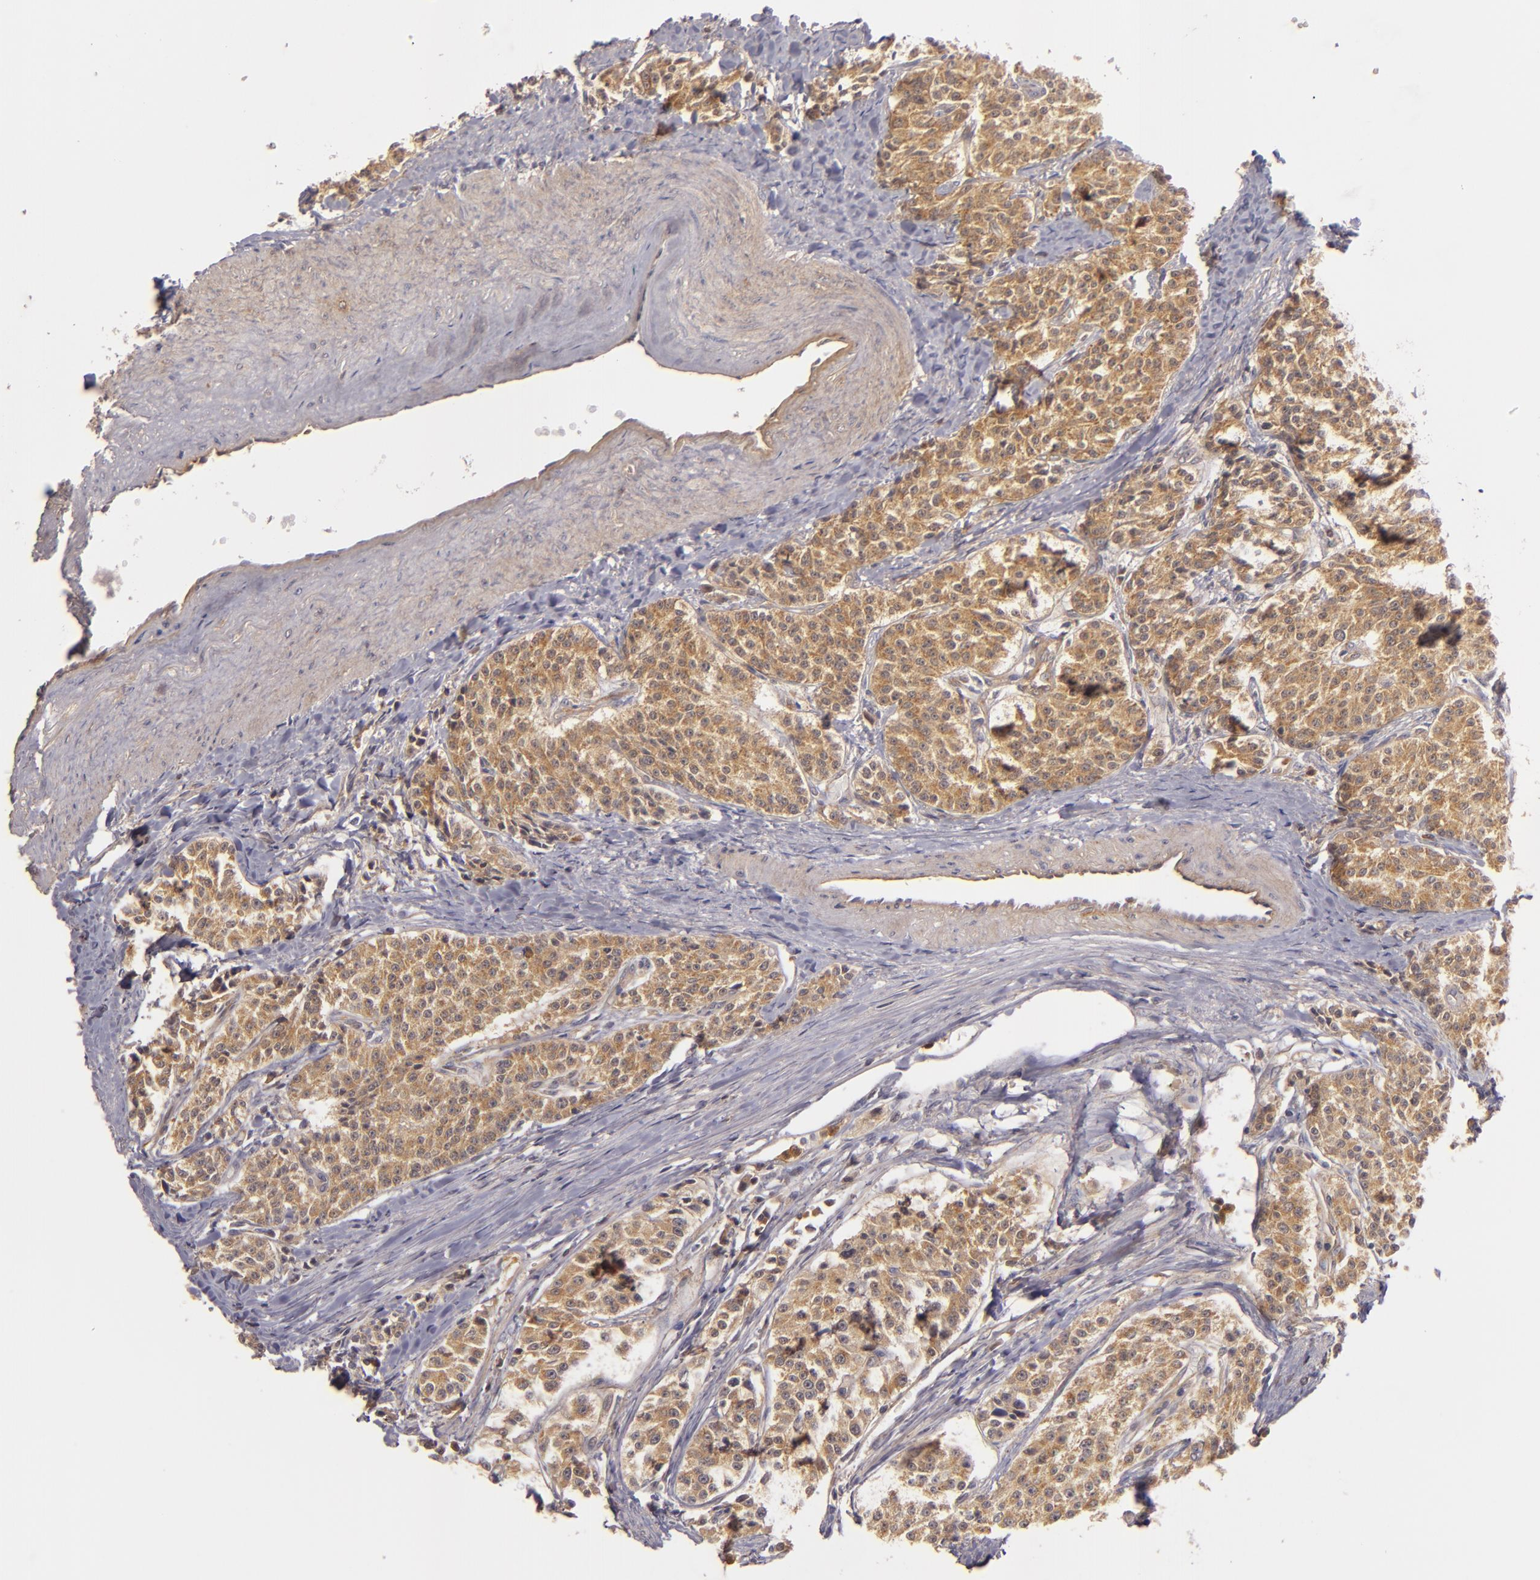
{"staining": {"intensity": "strong", "quantity": ">75%", "location": "cytoplasmic/membranous"}, "tissue": "carcinoid", "cell_type": "Tumor cells", "image_type": "cancer", "snomed": [{"axis": "morphology", "description": "Carcinoid, malignant, NOS"}, {"axis": "topography", "description": "Stomach"}], "caption": "There is high levels of strong cytoplasmic/membranous staining in tumor cells of carcinoid (malignant), as demonstrated by immunohistochemical staining (brown color).", "gene": "PRKCD", "patient": {"sex": "female", "age": 76}}